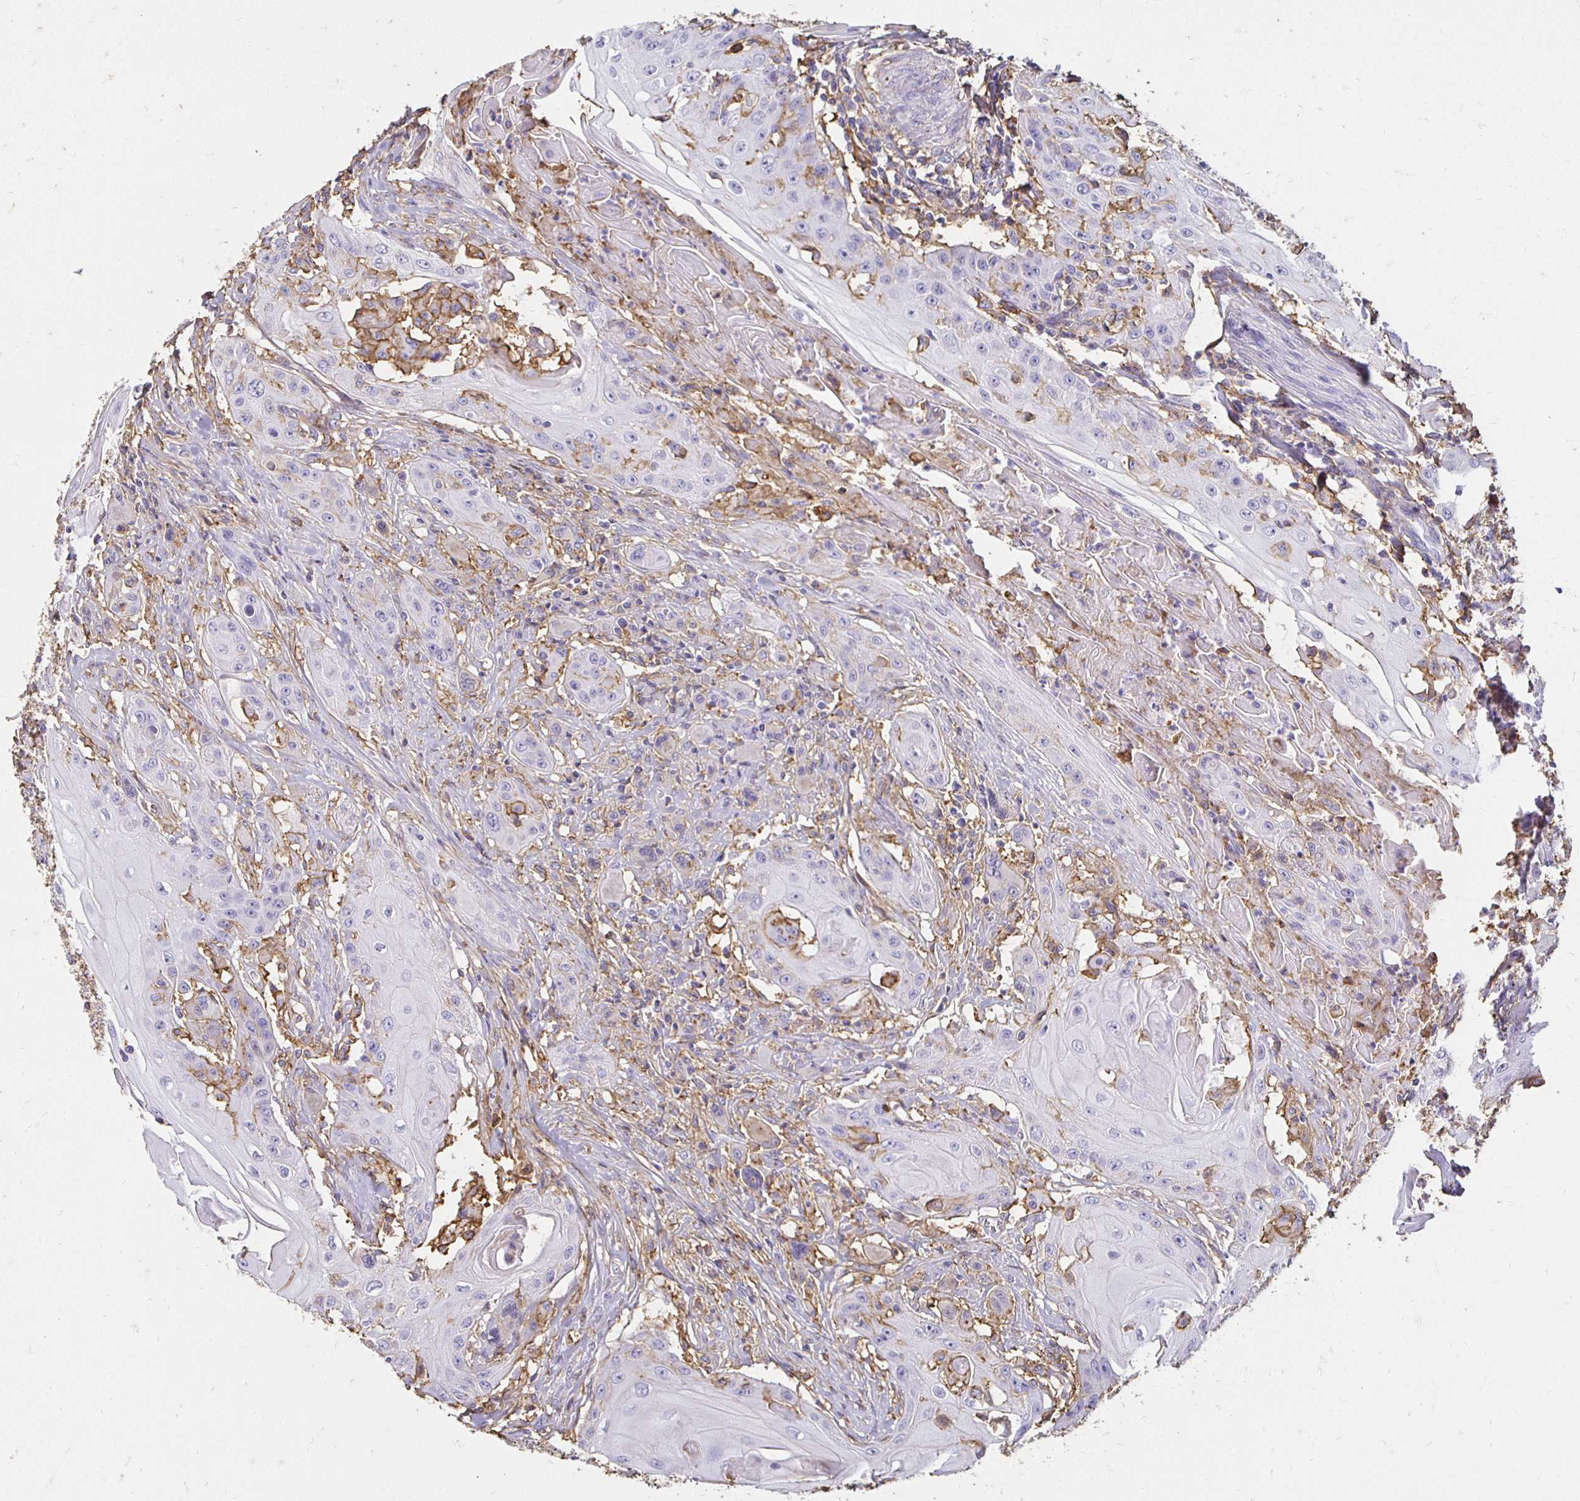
{"staining": {"intensity": "negative", "quantity": "none", "location": "none"}, "tissue": "head and neck cancer", "cell_type": "Tumor cells", "image_type": "cancer", "snomed": [{"axis": "morphology", "description": "Squamous cell carcinoma, NOS"}, {"axis": "topography", "description": "Oral tissue"}, {"axis": "topography", "description": "Head-Neck"}, {"axis": "topography", "description": "Neck, NOS"}], "caption": "This is an IHC photomicrograph of human head and neck squamous cell carcinoma. There is no positivity in tumor cells.", "gene": "TAS1R3", "patient": {"sex": "female", "age": 55}}